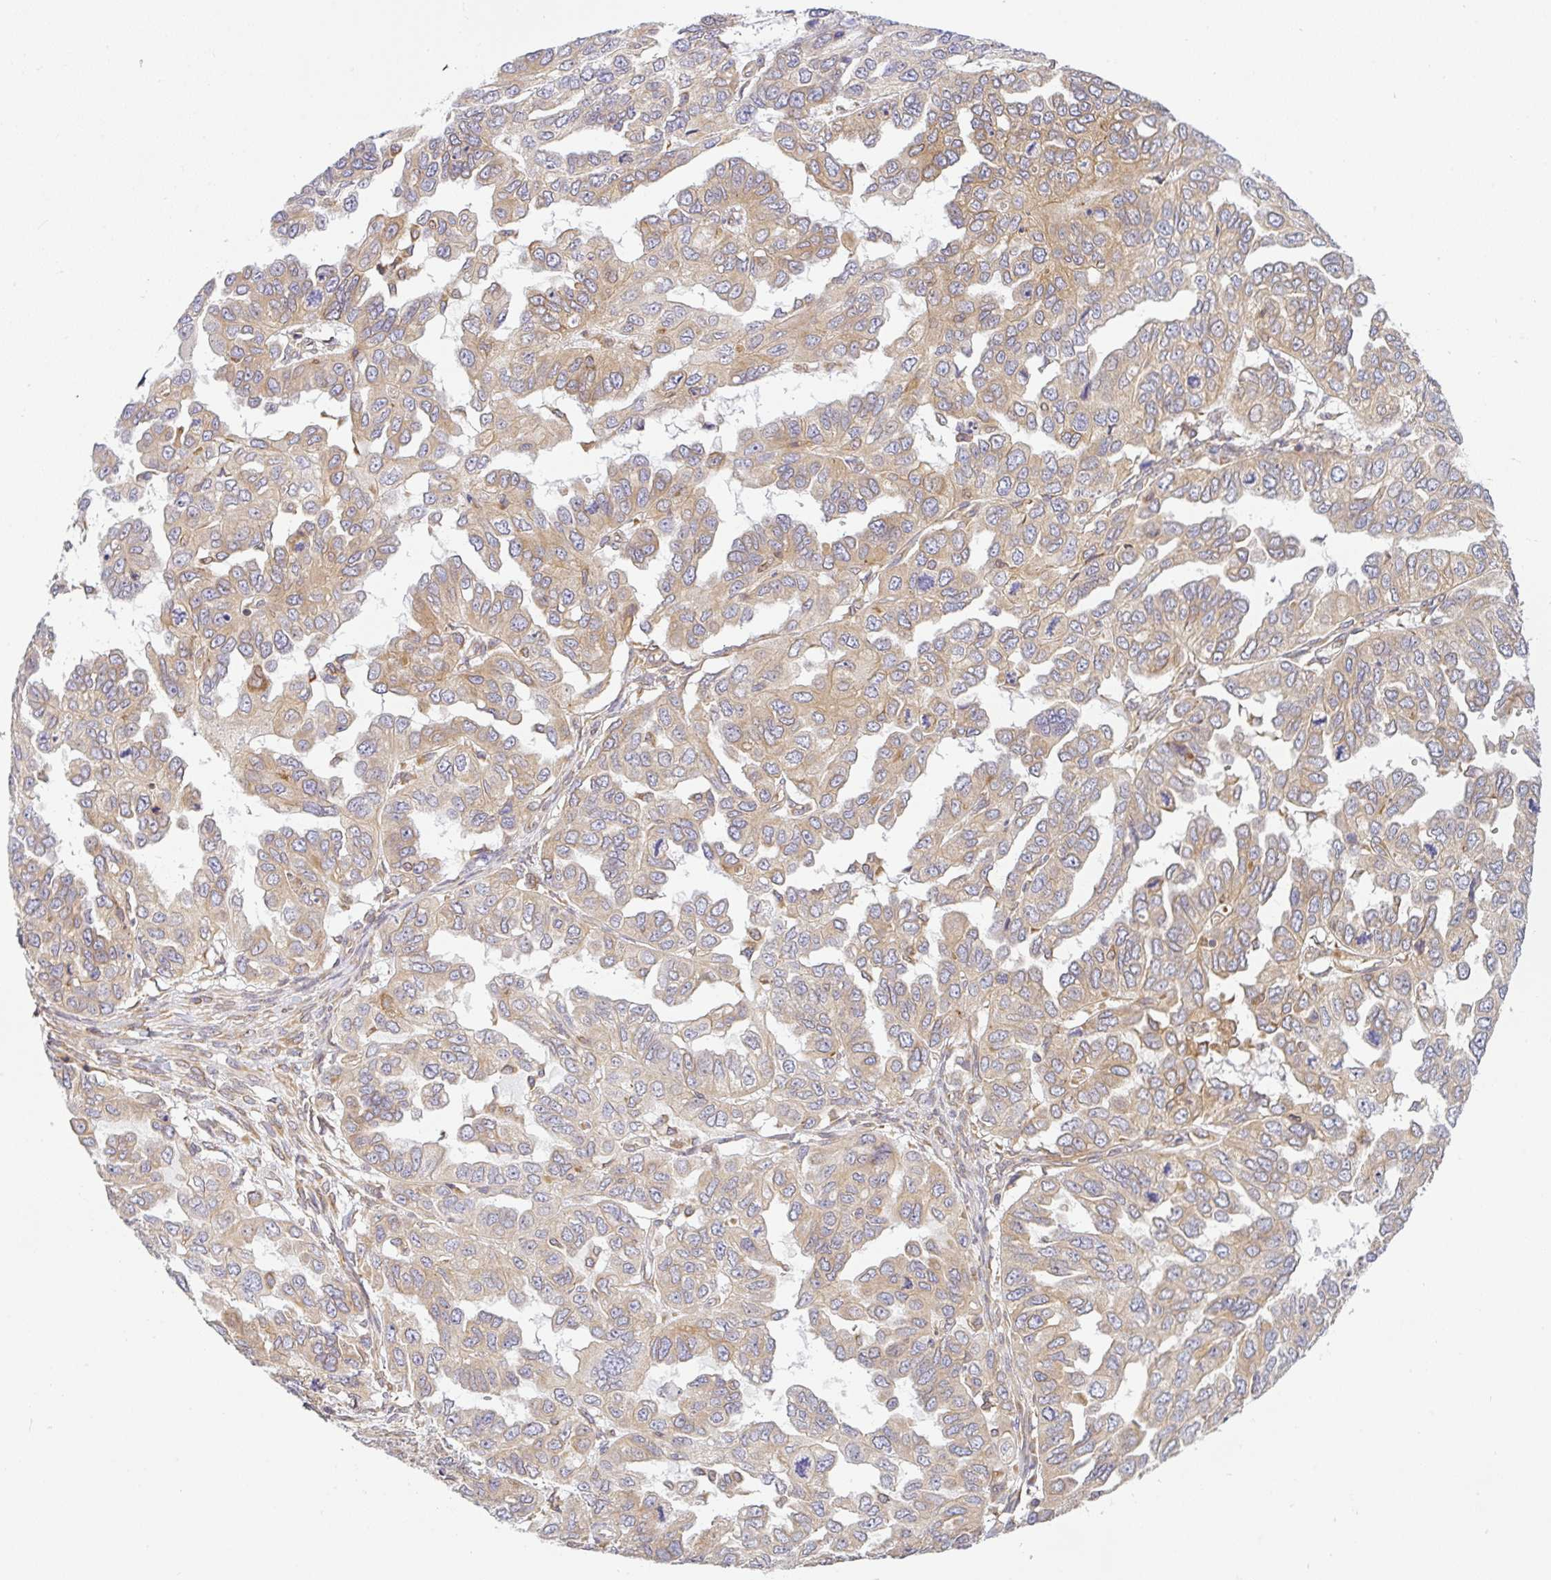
{"staining": {"intensity": "moderate", "quantity": "<25%", "location": "cytoplasmic/membranous"}, "tissue": "ovarian cancer", "cell_type": "Tumor cells", "image_type": "cancer", "snomed": [{"axis": "morphology", "description": "Cystadenocarcinoma, serous, NOS"}, {"axis": "topography", "description": "Ovary"}], "caption": "Immunohistochemistry (IHC) photomicrograph of neoplastic tissue: serous cystadenocarcinoma (ovarian) stained using IHC exhibits low levels of moderate protein expression localized specifically in the cytoplasmic/membranous of tumor cells, appearing as a cytoplasmic/membranous brown color.", "gene": "DERL2", "patient": {"sex": "female", "age": 53}}